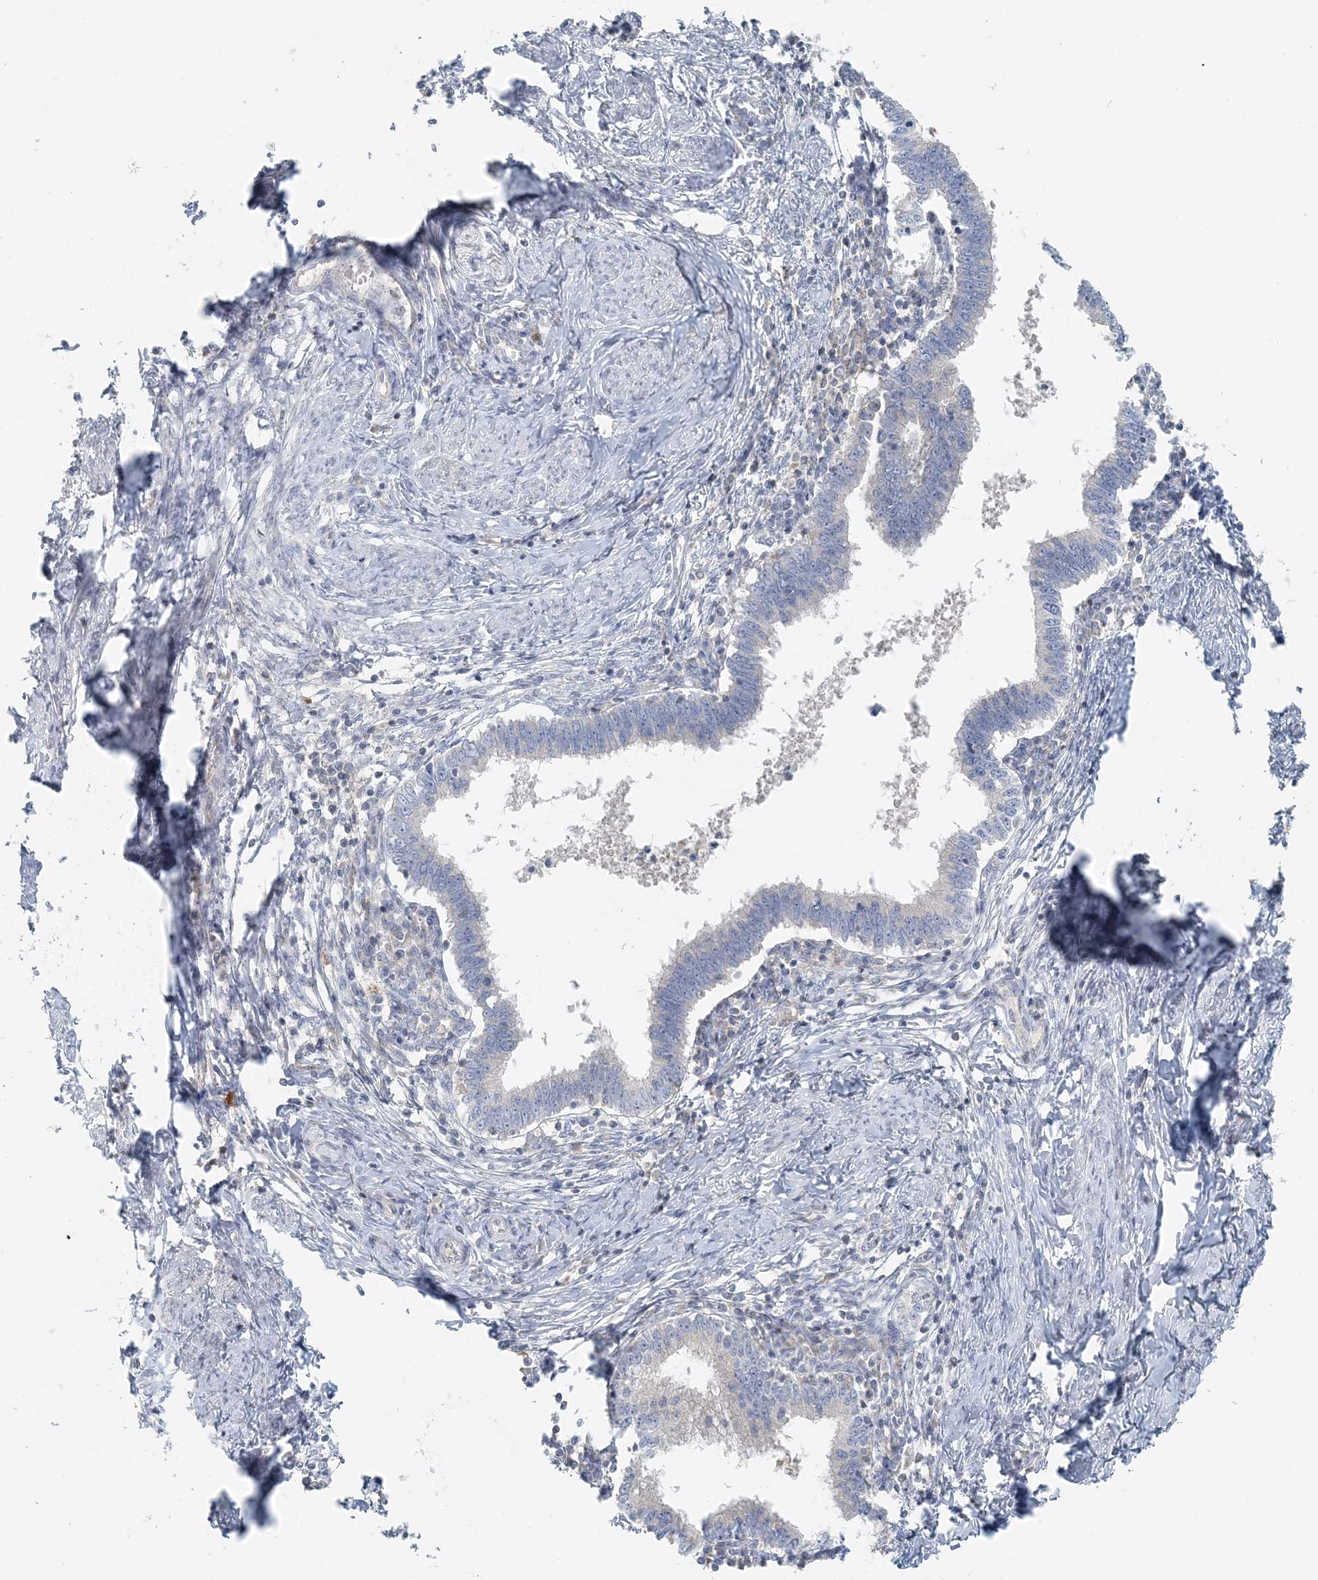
{"staining": {"intensity": "negative", "quantity": "none", "location": "none"}, "tissue": "cervical cancer", "cell_type": "Tumor cells", "image_type": "cancer", "snomed": [{"axis": "morphology", "description": "Adenocarcinoma, NOS"}, {"axis": "topography", "description": "Cervix"}], "caption": "The histopathology image demonstrates no significant expression in tumor cells of cervical cancer (adenocarcinoma). (DAB (3,3'-diaminobenzidine) immunohistochemistry (IHC) visualized using brightfield microscopy, high magnification).", "gene": "NAA11", "patient": {"sex": "female", "age": 36}}